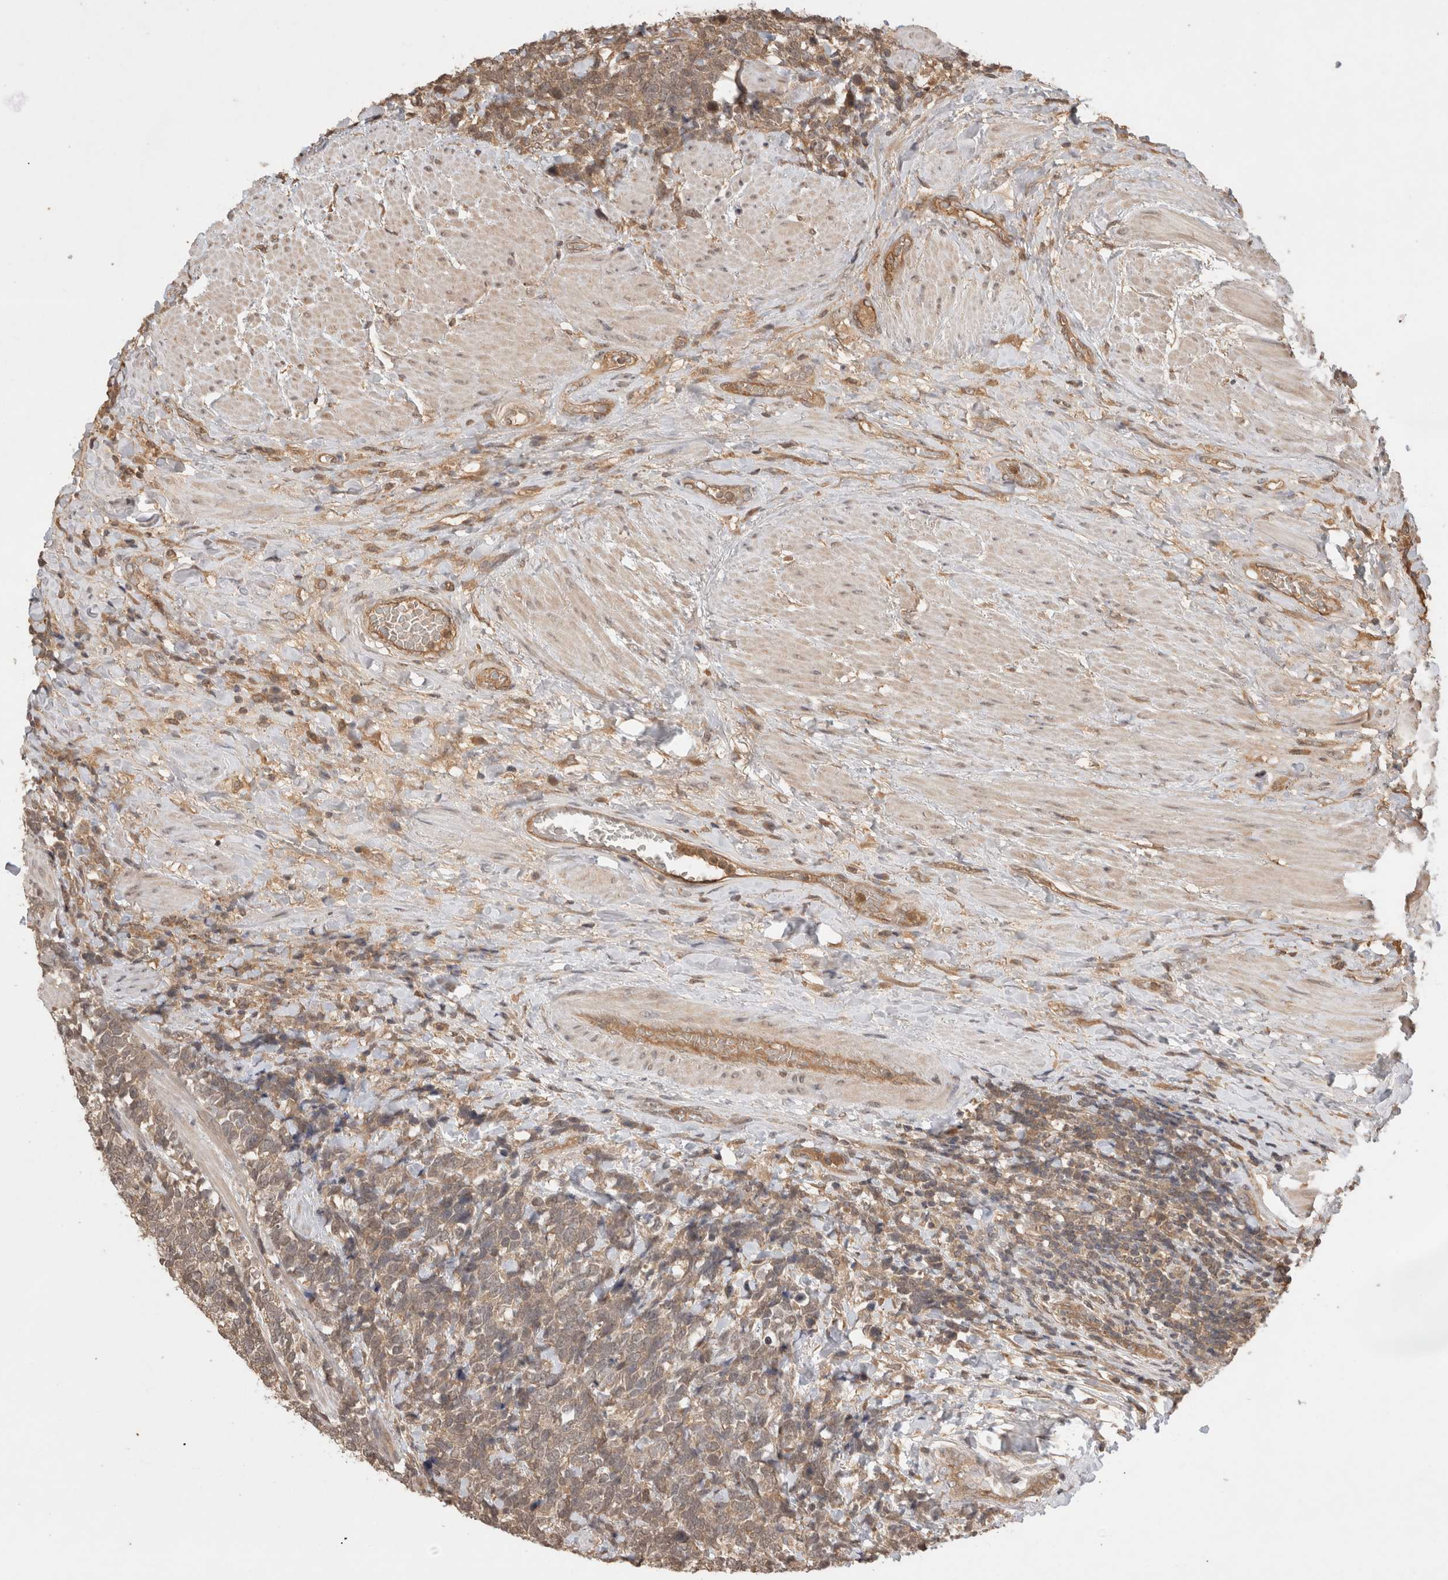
{"staining": {"intensity": "weak", "quantity": "25%-75%", "location": "cytoplasmic/membranous"}, "tissue": "urothelial cancer", "cell_type": "Tumor cells", "image_type": "cancer", "snomed": [{"axis": "morphology", "description": "Urothelial carcinoma, High grade"}, {"axis": "topography", "description": "Urinary bladder"}], "caption": "Urothelial cancer was stained to show a protein in brown. There is low levels of weak cytoplasmic/membranous positivity in approximately 25%-75% of tumor cells.", "gene": "PRMT3", "patient": {"sex": "female", "age": 82}}